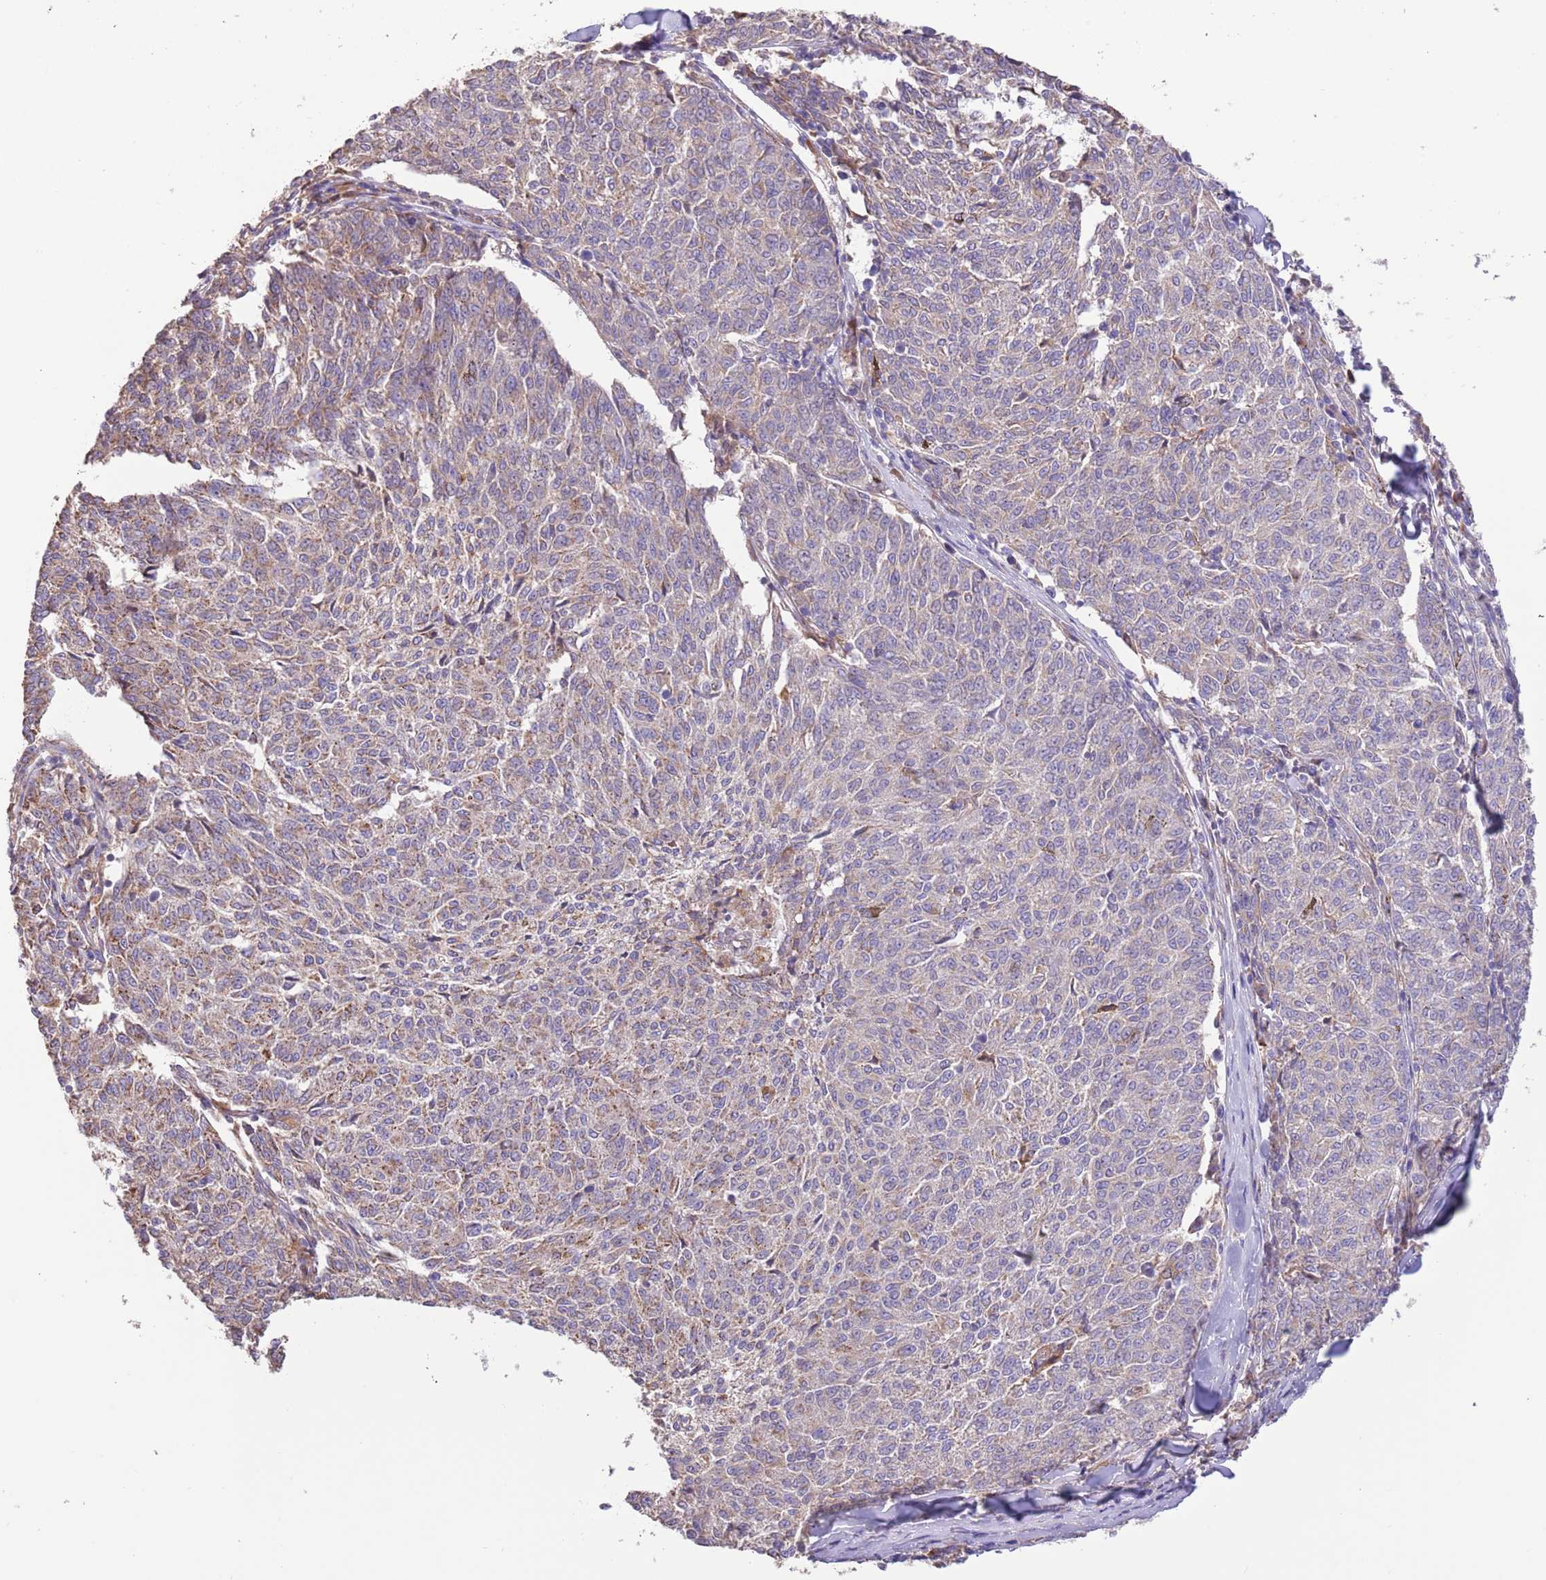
{"staining": {"intensity": "weak", "quantity": "<25%", "location": "cytoplasmic/membranous"}, "tissue": "melanoma", "cell_type": "Tumor cells", "image_type": "cancer", "snomed": [{"axis": "morphology", "description": "Malignant melanoma, NOS"}, {"axis": "topography", "description": "Skin"}], "caption": "Tumor cells are negative for brown protein staining in malignant melanoma.", "gene": "DOCK6", "patient": {"sex": "female", "age": 72}}